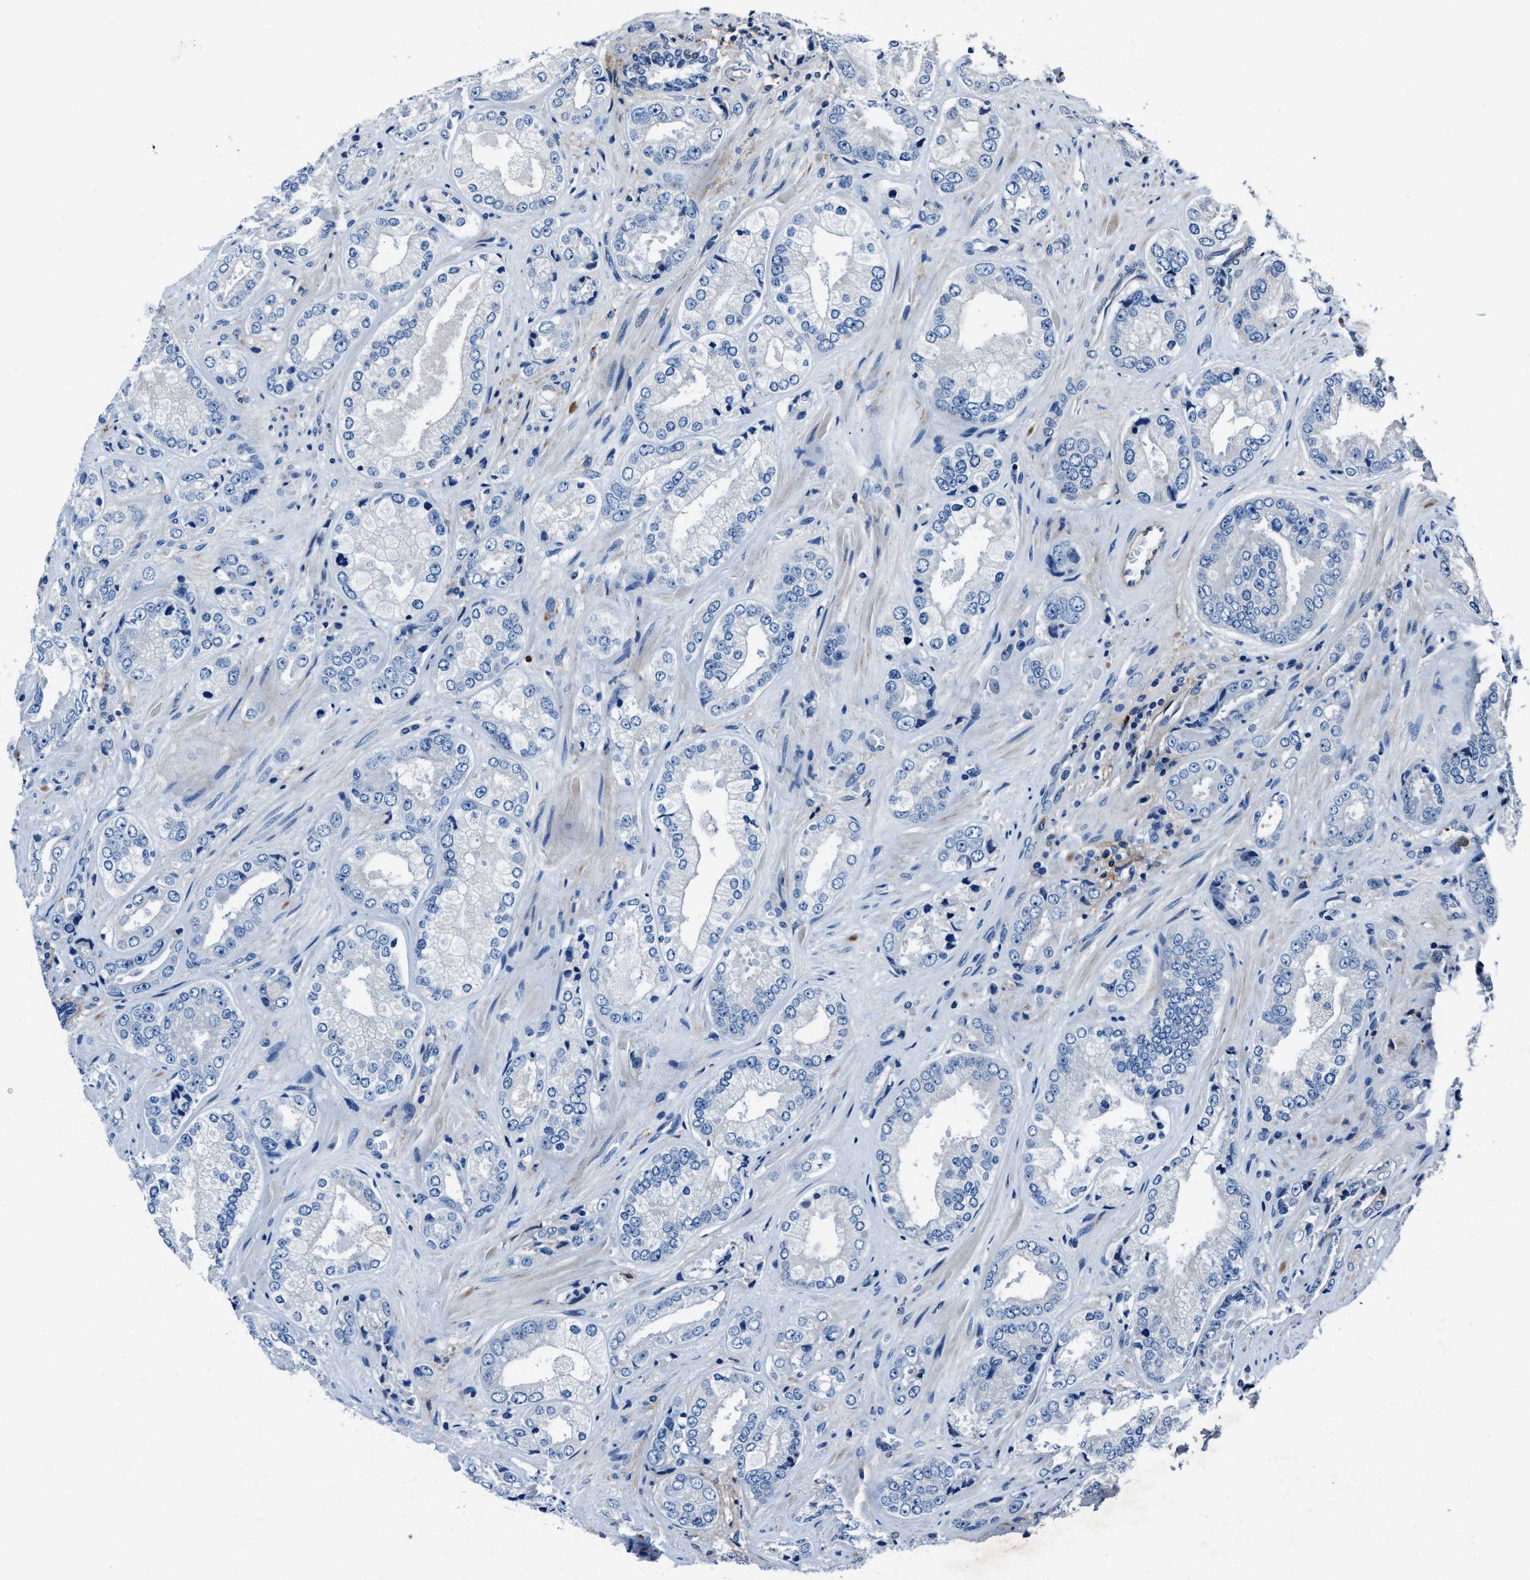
{"staining": {"intensity": "negative", "quantity": "none", "location": "none"}, "tissue": "prostate cancer", "cell_type": "Tumor cells", "image_type": "cancer", "snomed": [{"axis": "morphology", "description": "Adenocarcinoma, High grade"}, {"axis": "topography", "description": "Prostate"}], "caption": "Immunohistochemistry (IHC) of human prostate adenocarcinoma (high-grade) demonstrates no staining in tumor cells. (Stains: DAB immunohistochemistry (IHC) with hematoxylin counter stain, Microscopy: brightfield microscopy at high magnification).", "gene": "FGL2", "patient": {"sex": "male", "age": 61}}